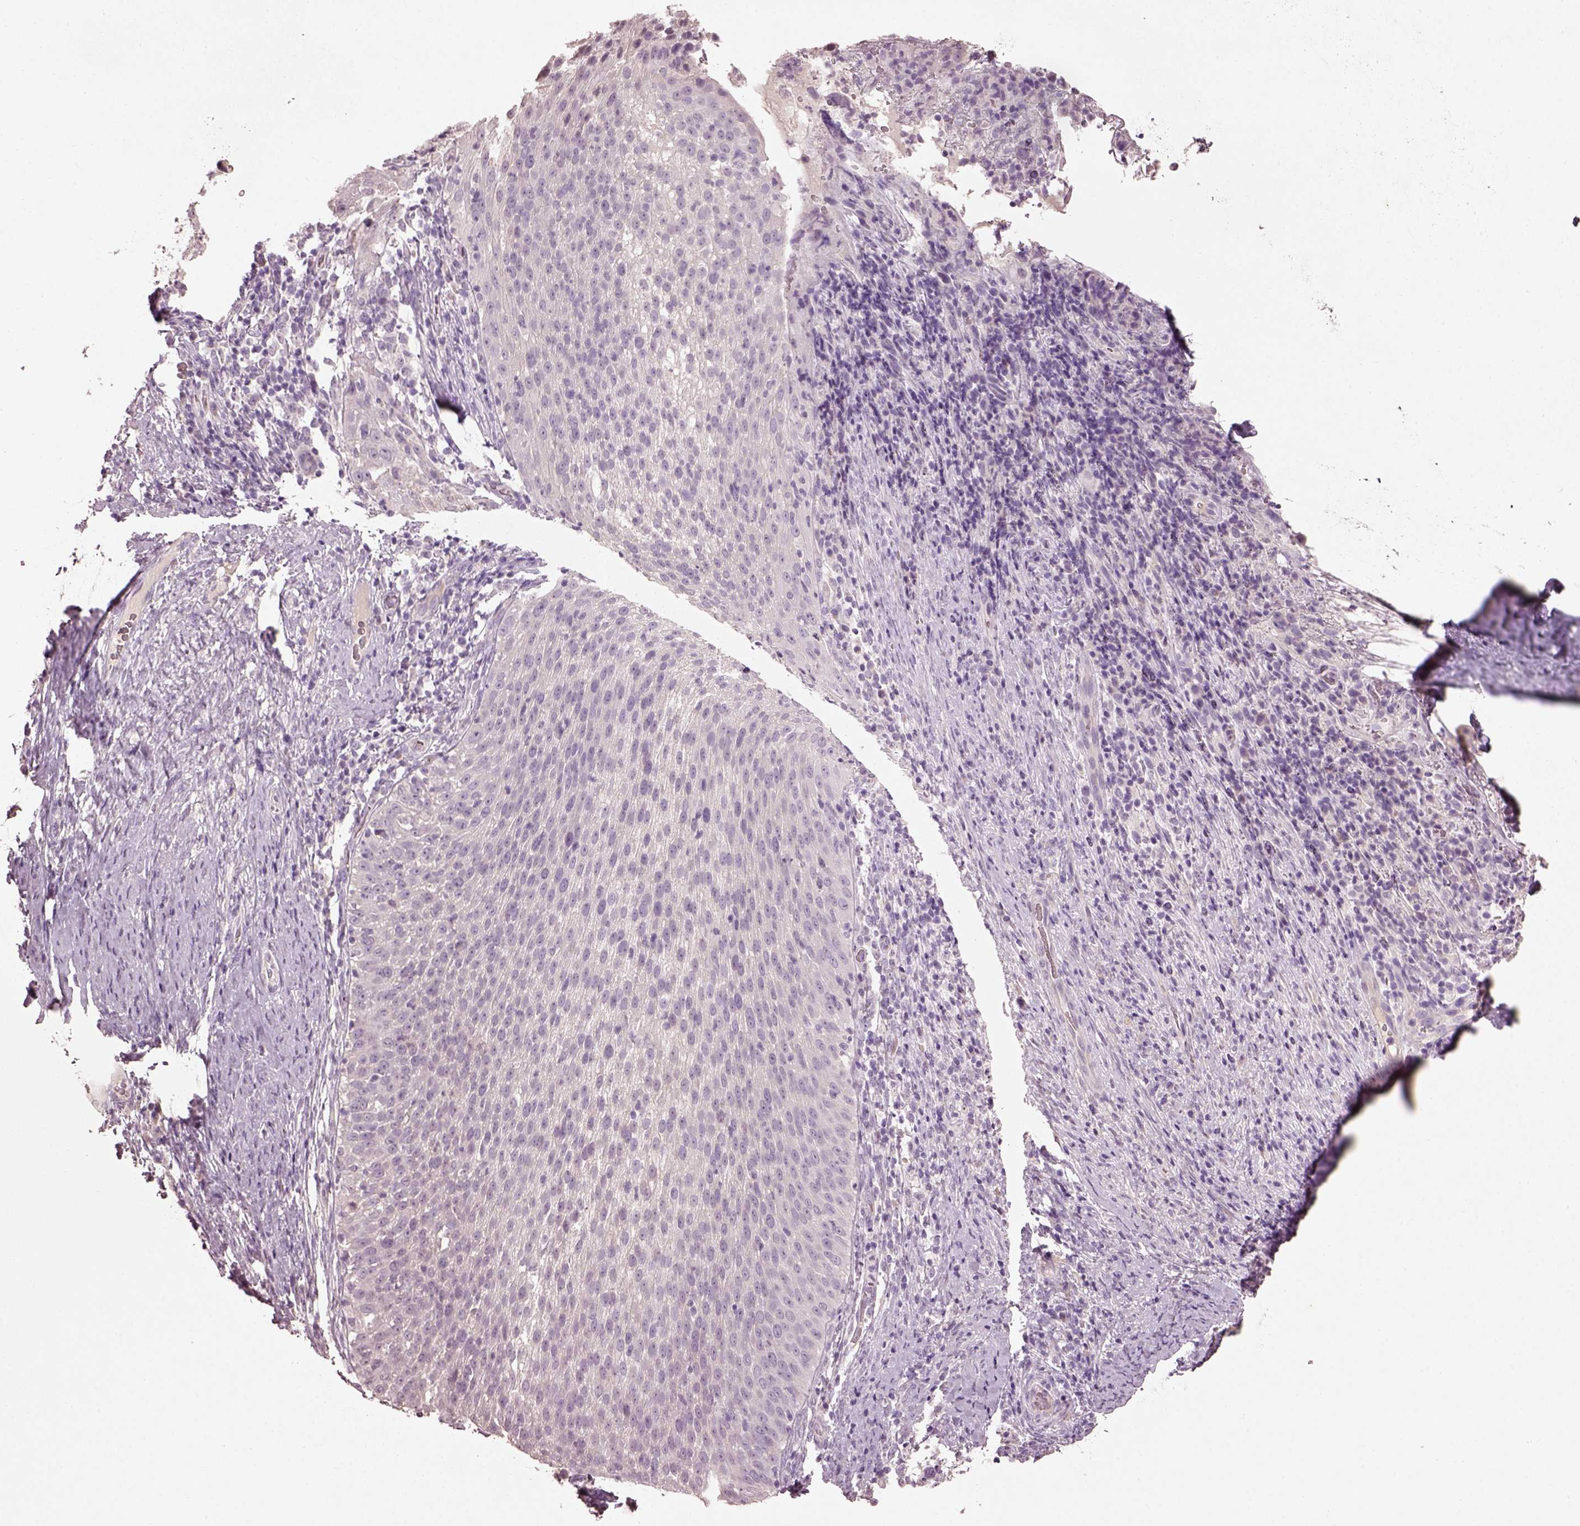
{"staining": {"intensity": "negative", "quantity": "none", "location": "none"}, "tissue": "cervical cancer", "cell_type": "Tumor cells", "image_type": "cancer", "snomed": [{"axis": "morphology", "description": "Squamous cell carcinoma, NOS"}, {"axis": "topography", "description": "Cervix"}], "caption": "Immunohistochemistry of squamous cell carcinoma (cervical) exhibits no expression in tumor cells.", "gene": "KCNIP3", "patient": {"sex": "female", "age": 51}}